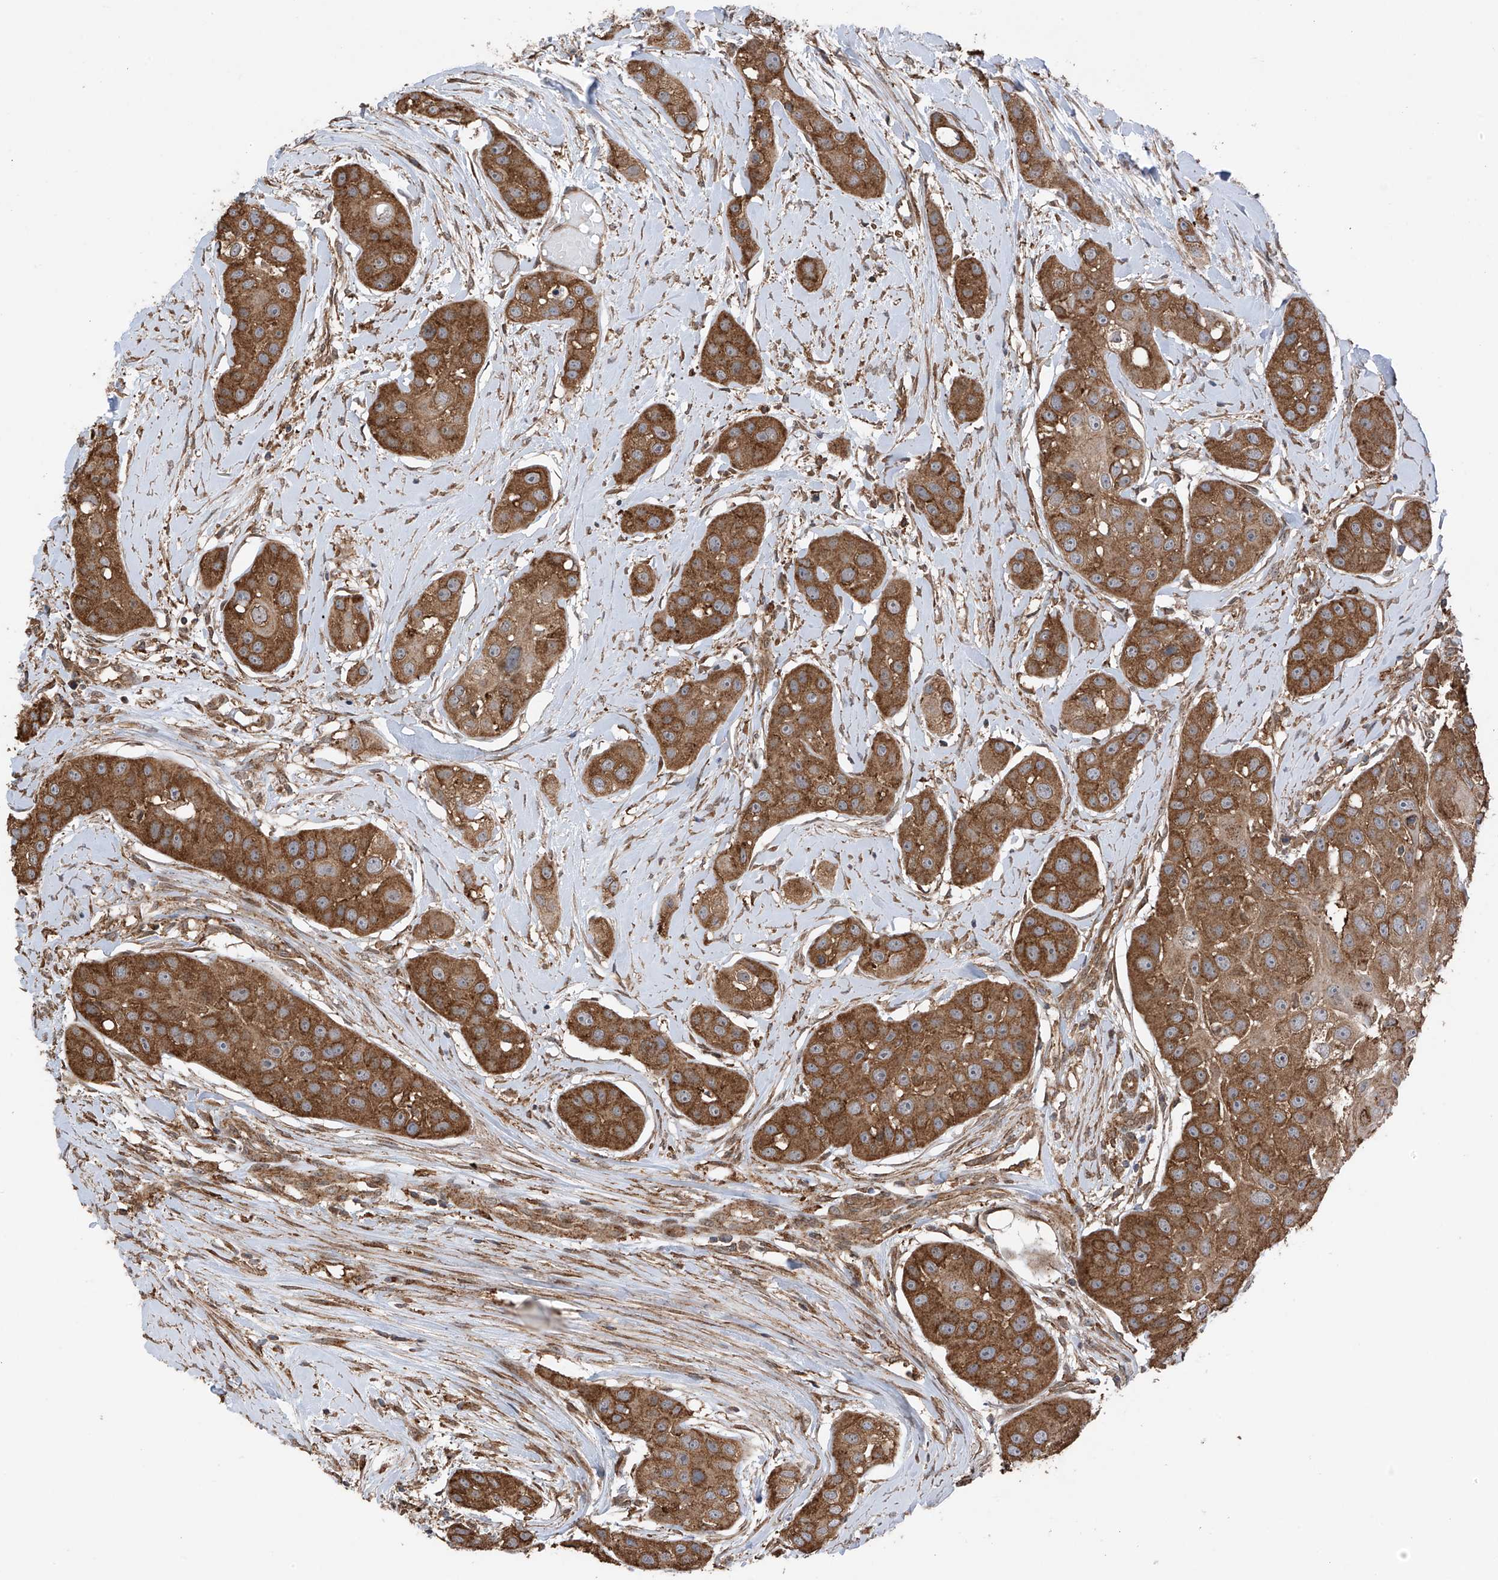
{"staining": {"intensity": "moderate", "quantity": ">75%", "location": "cytoplasmic/membranous"}, "tissue": "head and neck cancer", "cell_type": "Tumor cells", "image_type": "cancer", "snomed": [{"axis": "morphology", "description": "Normal tissue, NOS"}, {"axis": "morphology", "description": "Squamous cell carcinoma, NOS"}, {"axis": "topography", "description": "Skeletal muscle"}, {"axis": "topography", "description": "Head-Neck"}], "caption": "An image of head and neck cancer (squamous cell carcinoma) stained for a protein exhibits moderate cytoplasmic/membranous brown staining in tumor cells. (DAB (3,3'-diaminobenzidine) = brown stain, brightfield microscopy at high magnification).", "gene": "ZNF189", "patient": {"sex": "male", "age": 51}}